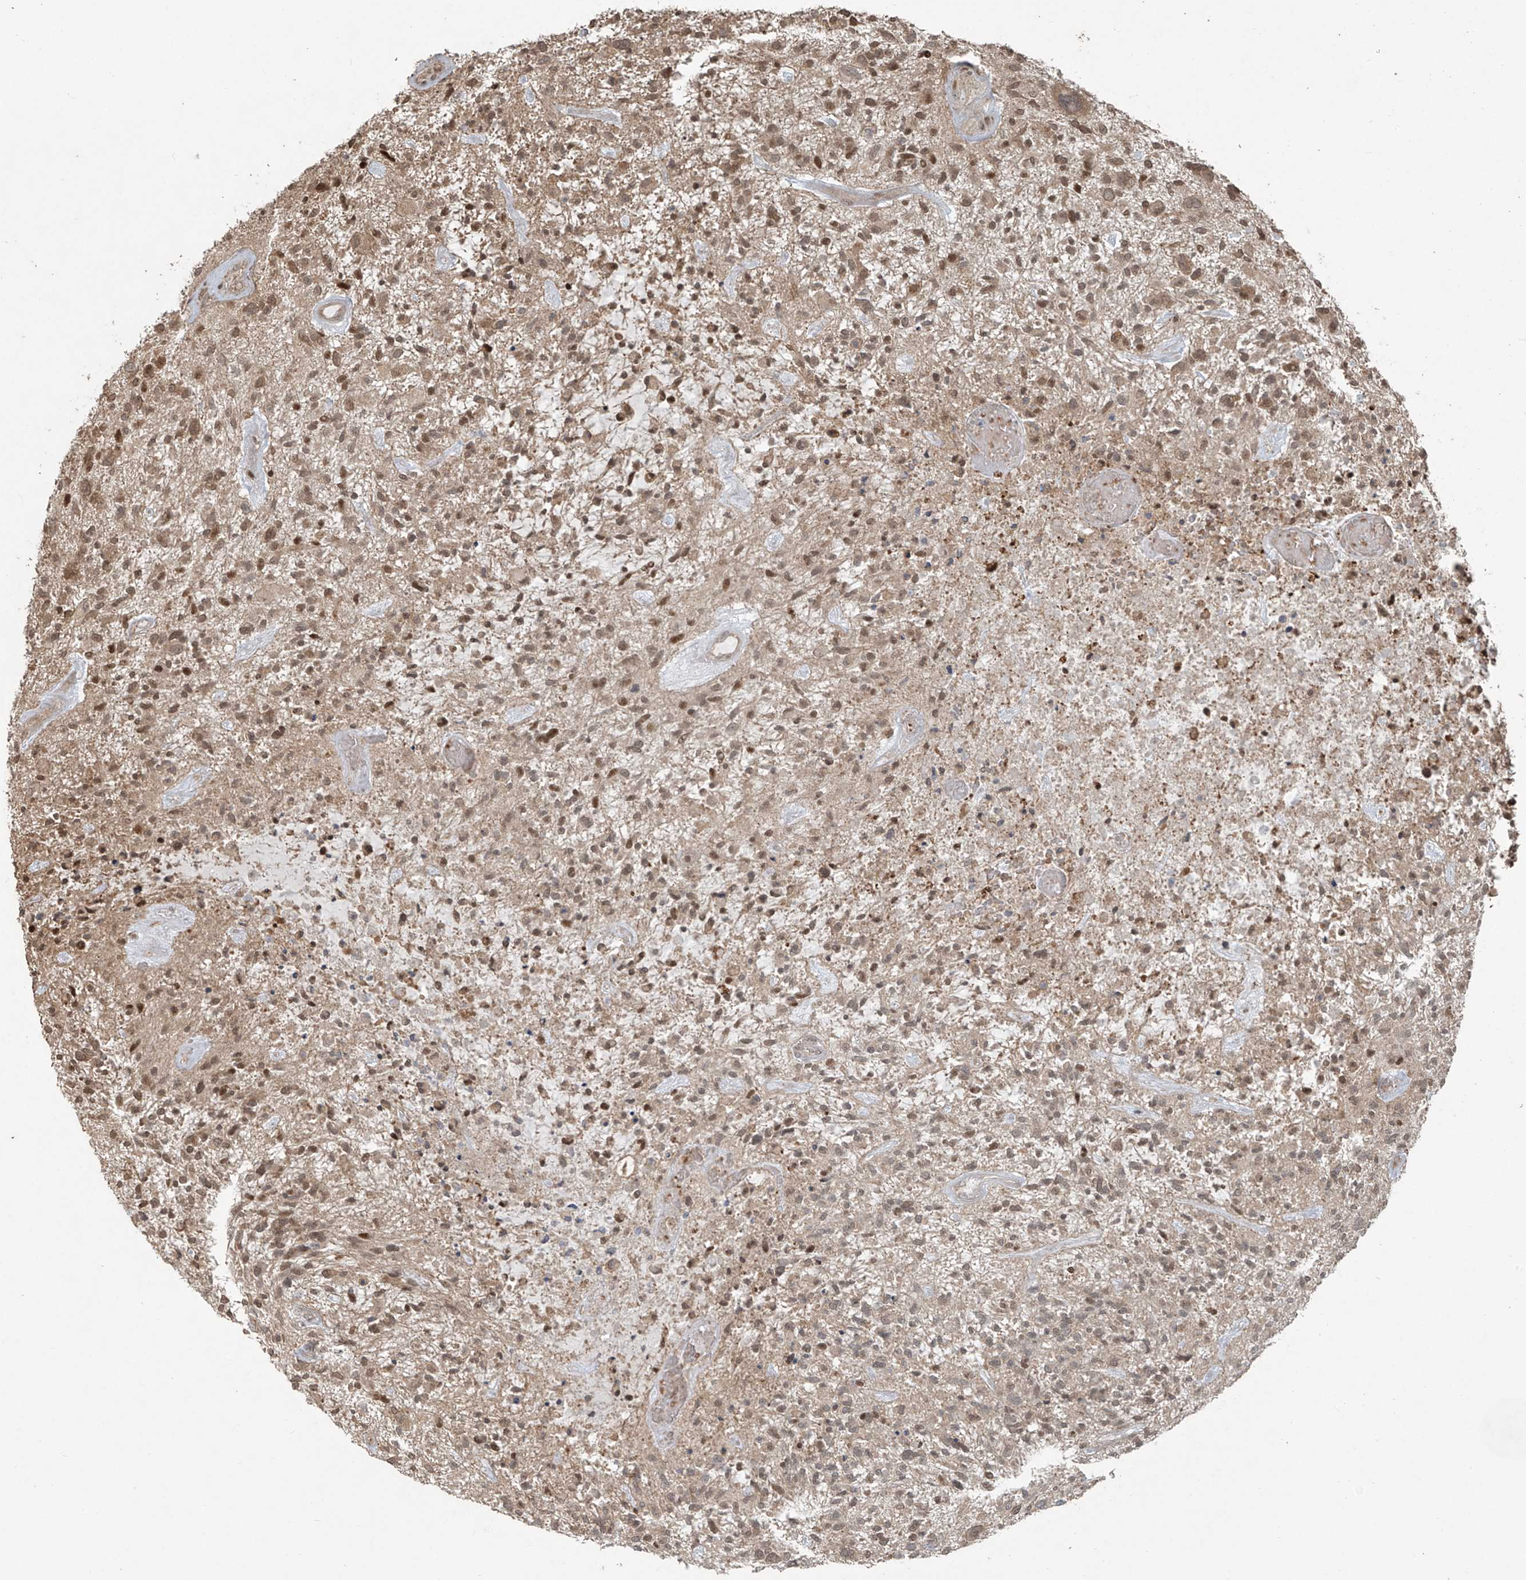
{"staining": {"intensity": "moderate", "quantity": "25%-75%", "location": "cytoplasmic/membranous,nuclear"}, "tissue": "glioma", "cell_type": "Tumor cells", "image_type": "cancer", "snomed": [{"axis": "morphology", "description": "Glioma, malignant, High grade"}, {"axis": "topography", "description": "Brain"}], "caption": "Protein expression analysis of glioma demonstrates moderate cytoplasmic/membranous and nuclear staining in approximately 25%-75% of tumor cells.", "gene": "TTC22", "patient": {"sex": "male", "age": 47}}